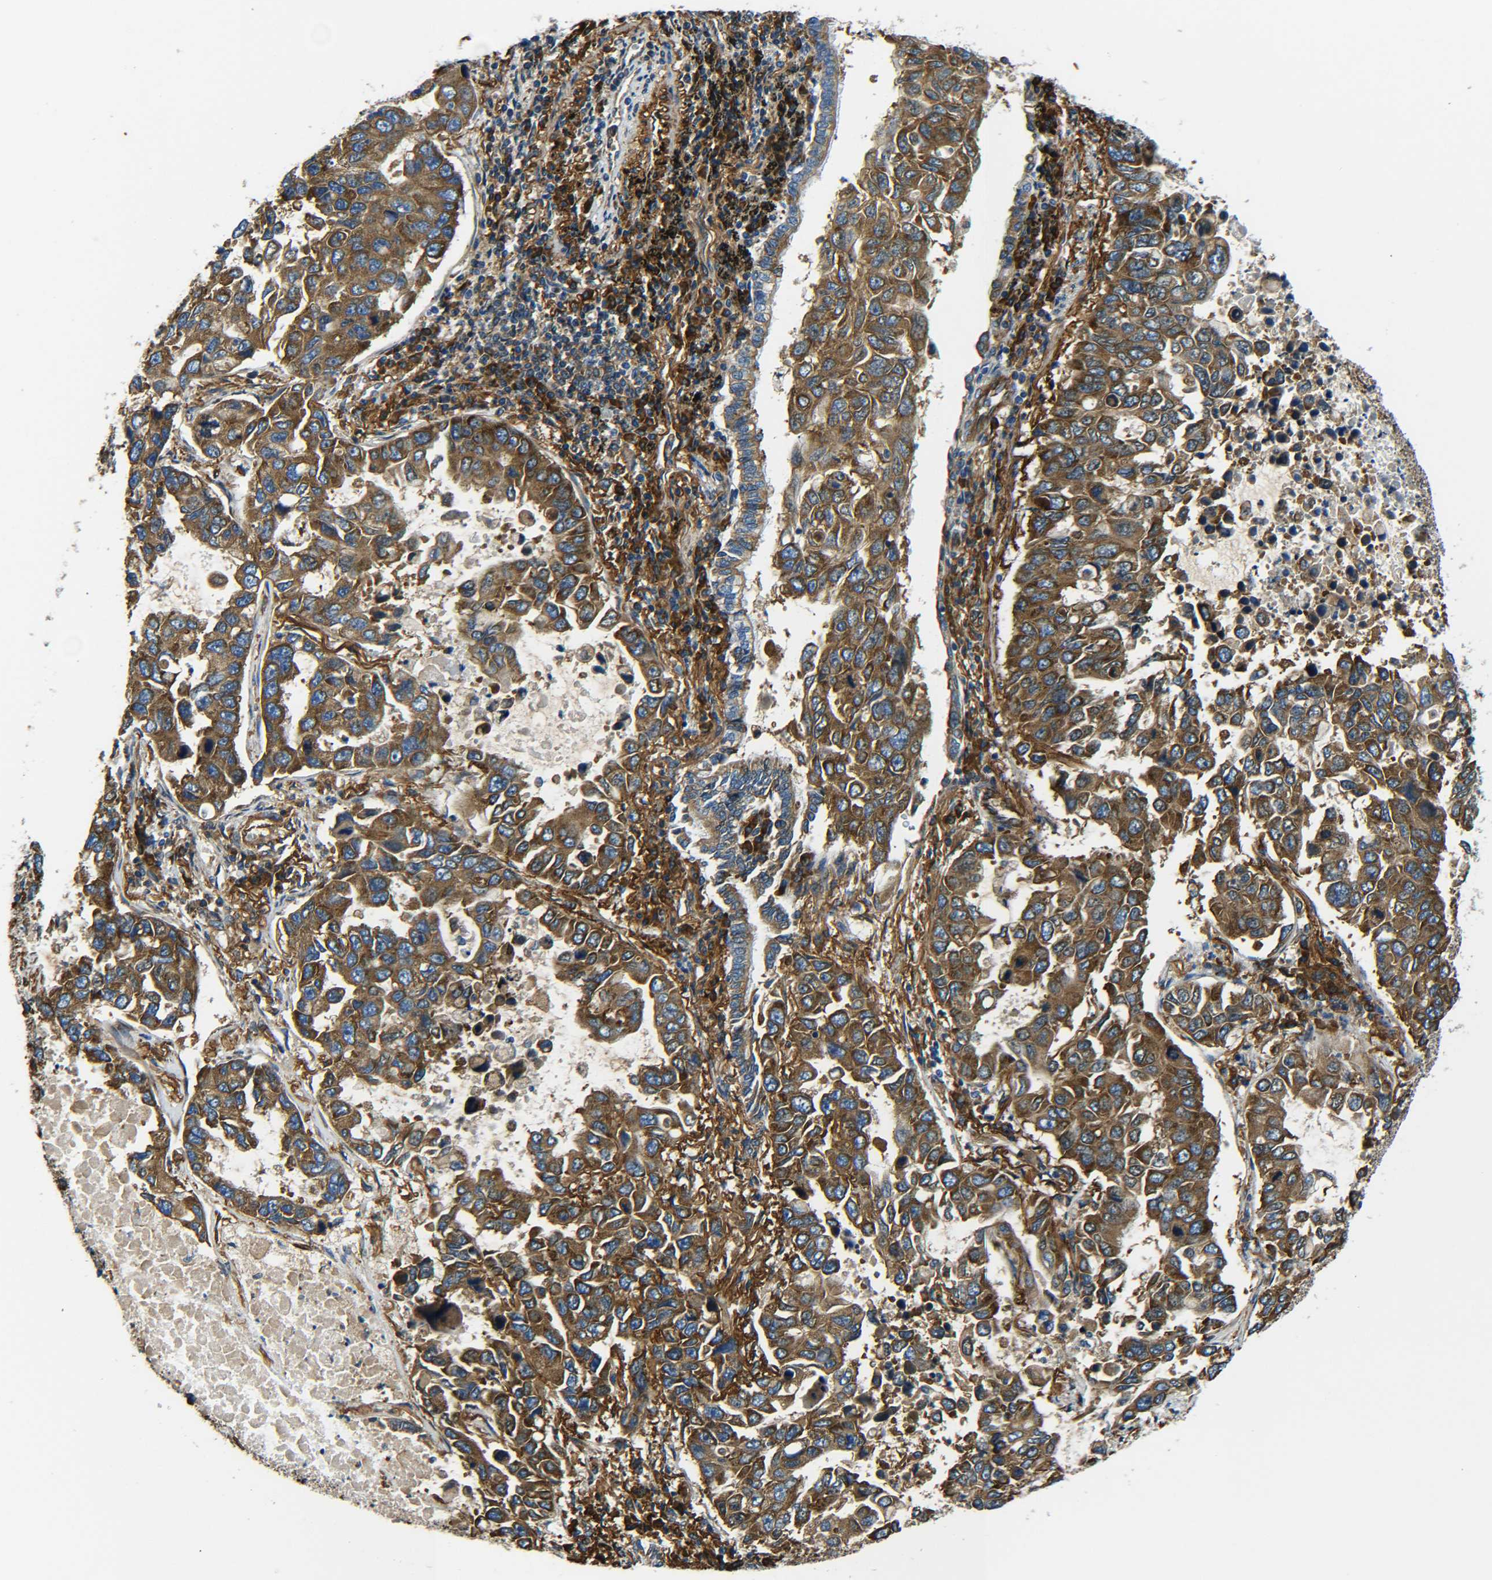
{"staining": {"intensity": "strong", "quantity": ">75%", "location": "cytoplasmic/membranous"}, "tissue": "lung cancer", "cell_type": "Tumor cells", "image_type": "cancer", "snomed": [{"axis": "morphology", "description": "Adenocarcinoma, NOS"}, {"axis": "topography", "description": "Lung"}], "caption": "This is a photomicrograph of IHC staining of lung cancer, which shows strong positivity in the cytoplasmic/membranous of tumor cells.", "gene": "PREB", "patient": {"sex": "male", "age": 64}}